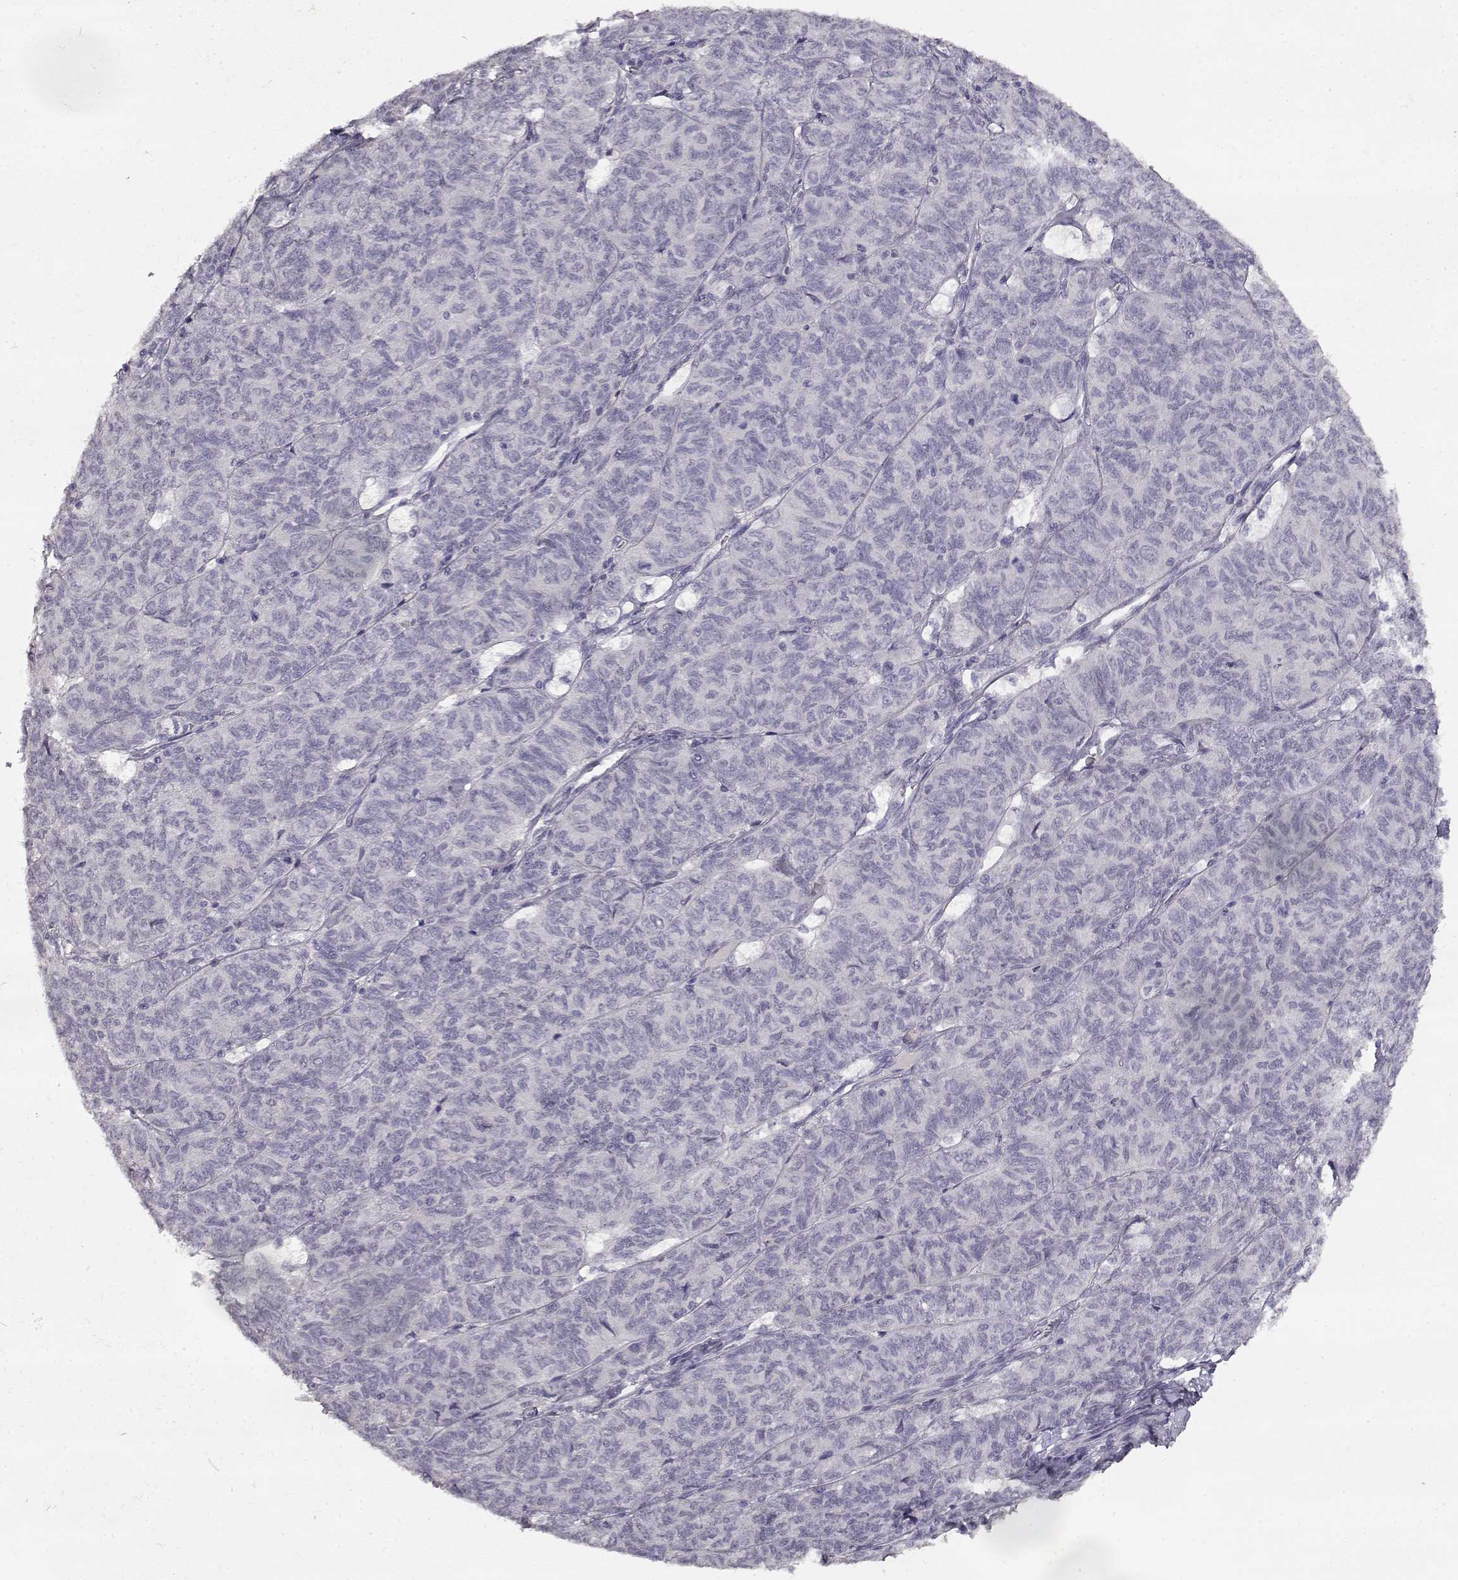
{"staining": {"intensity": "negative", "quantity": "none", "location": "none"}, "tissue": "ovarian cancer", "cell_type": "Tumor cells", "image_type": "cancer", "snomed": [{"axis": "morphology", "description": "Carcinoma, endometroid"}, {"axis": "topography", "description": "Ovary"}], "caption": "A high-resolution micrograph shows immunohistochemistry staining of endometroid carcinoma (ovarian), which shows no significant staining in tumor cells.", "gene": "TPH2", "patient": {"sex": "female", "age": 80}}